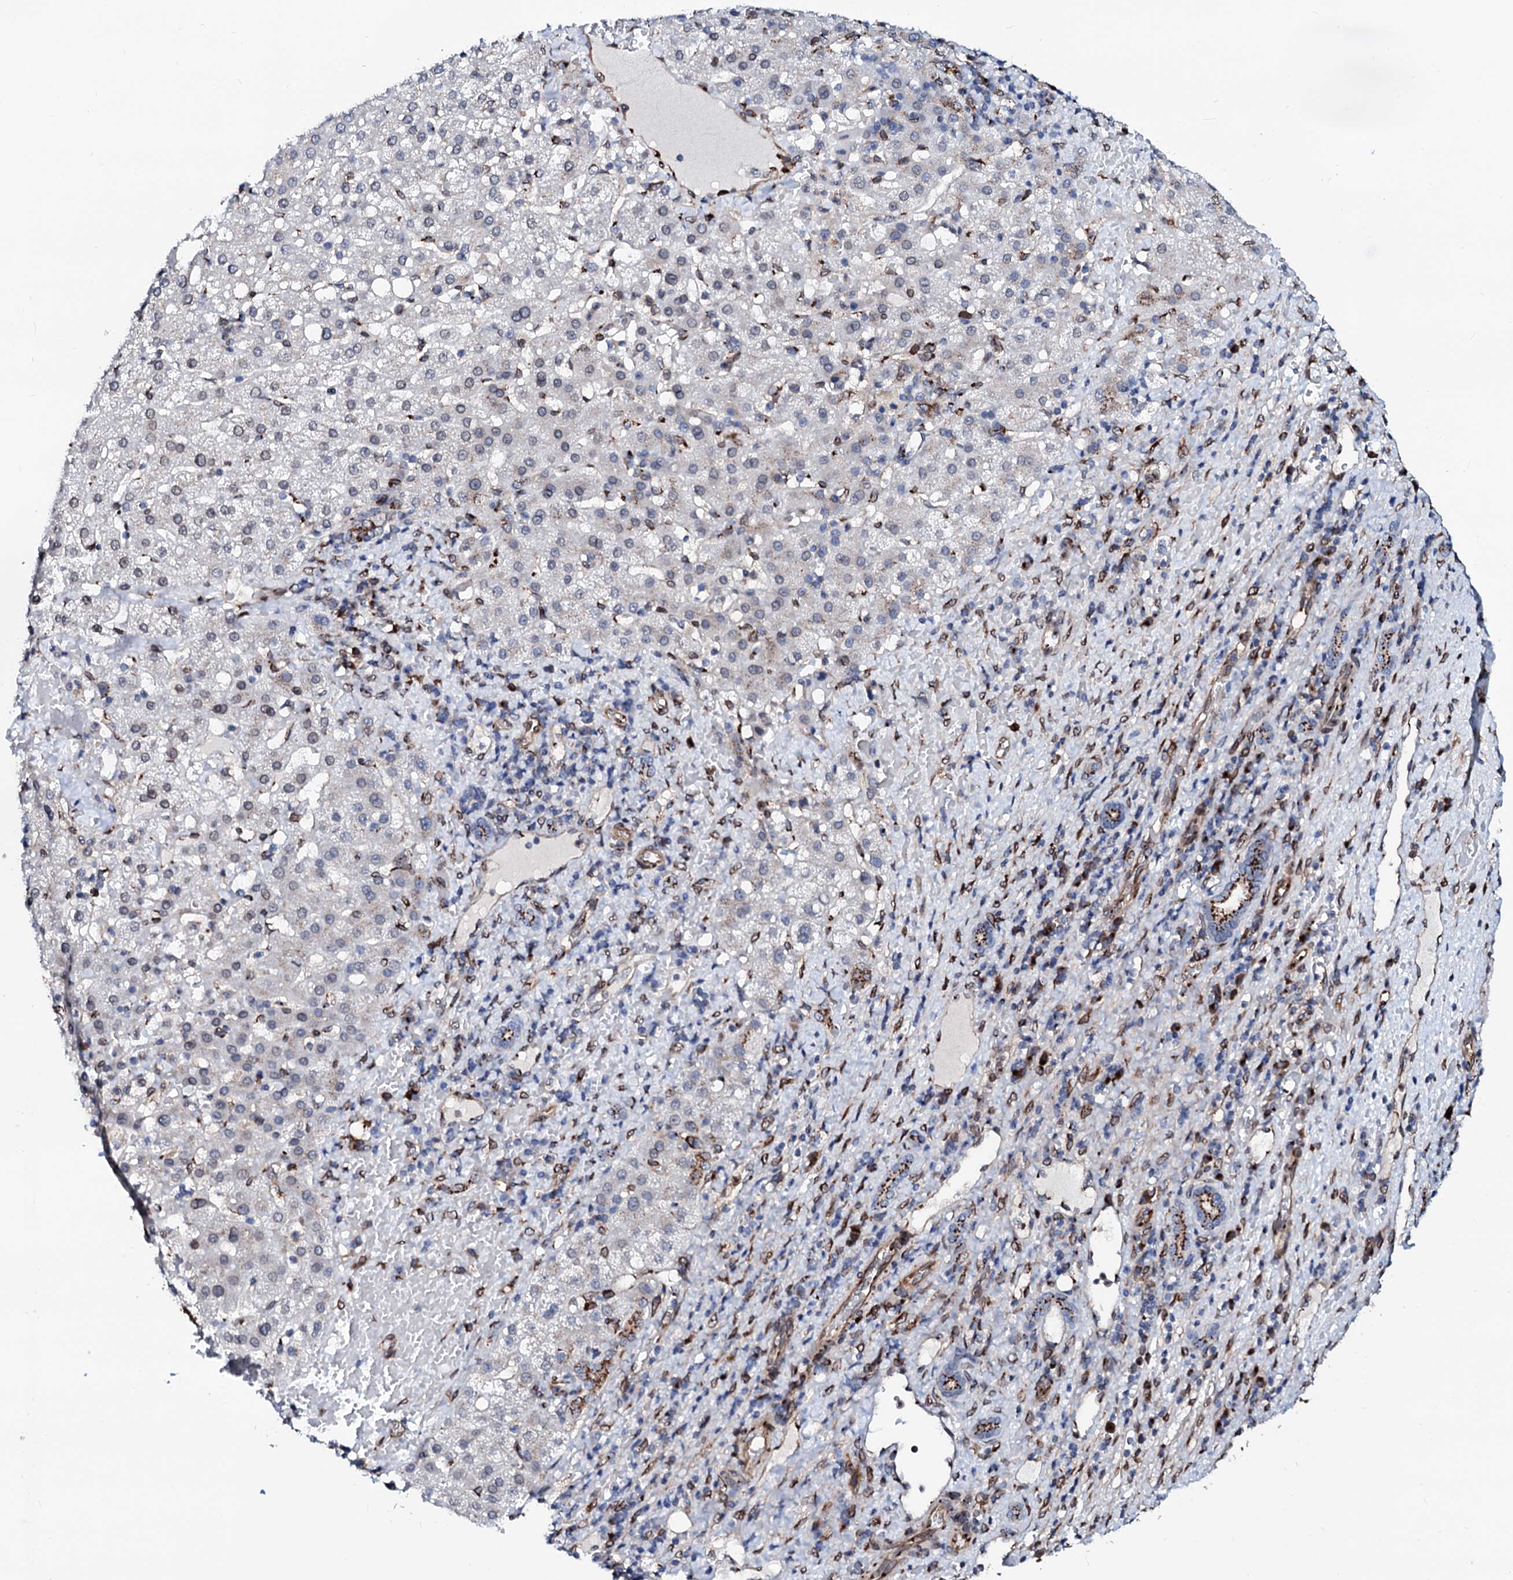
{"staining": {"intensity": "strong", "quantity": "<25%", "location": "cytoplasmic/membranous"}, "tissue": "liver cancer", "cell_type": "Tumor cells", "image_type": "cancer", "snomed": [{"axis": "morphology", "description": "Normal tissue, NOS"}, {"axis": "morphology", "description": "Carcinoma, Hepatocellular, NOS"}, {"axis": "topography", "description": "Liver"}], "caption": "Immunohistochemistry (DAB) staining of liver hepatocellular carcinoma shows strong cytoplasmic/membranous protein staining in approximately <25% of tumor cells.", "gene": "TMCO3", "patient": {"sex": "male", "age": 57}}